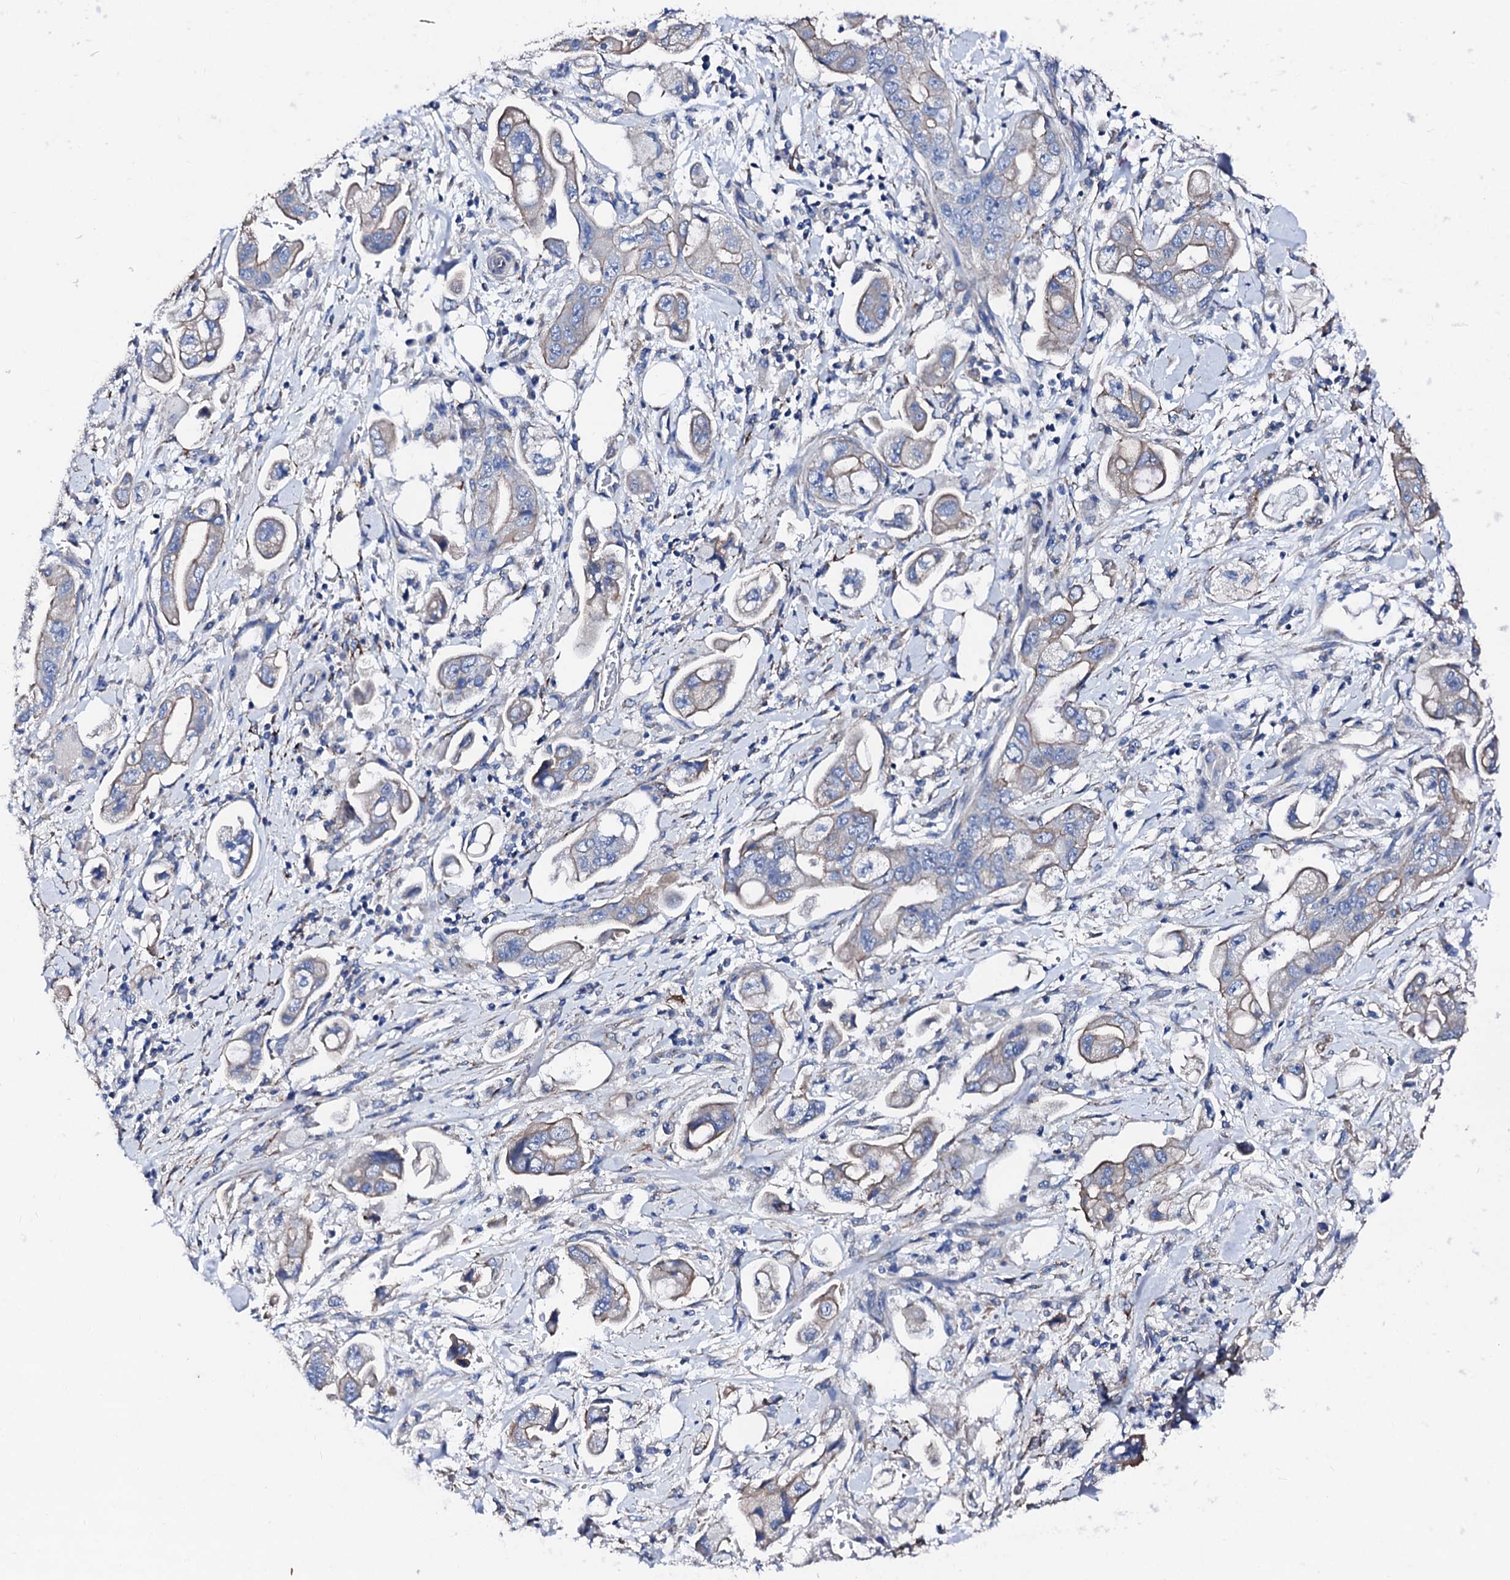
{"staining": {"intensity": "negative", "quantity": "none", "location": "none"}, "tissue": "stomach cancer", "cell_type": "Tumor cells", "image_type": "cancer", "snomed": [{"axis": "morphology", "description": "Adenocarcinoma, NOS"}, {"axis": "topography", "description": "Stomach"}], "caption": "The image exhibits no staining of tumor cells in adenocarcinoma (stomach). (Brightfield microscopy of DAB (3,3'-diaminobenzidine) immunohistochemistry at high magnification).", "gene": "KLHL32", "patient": {"sex": "male", "age": 62}}